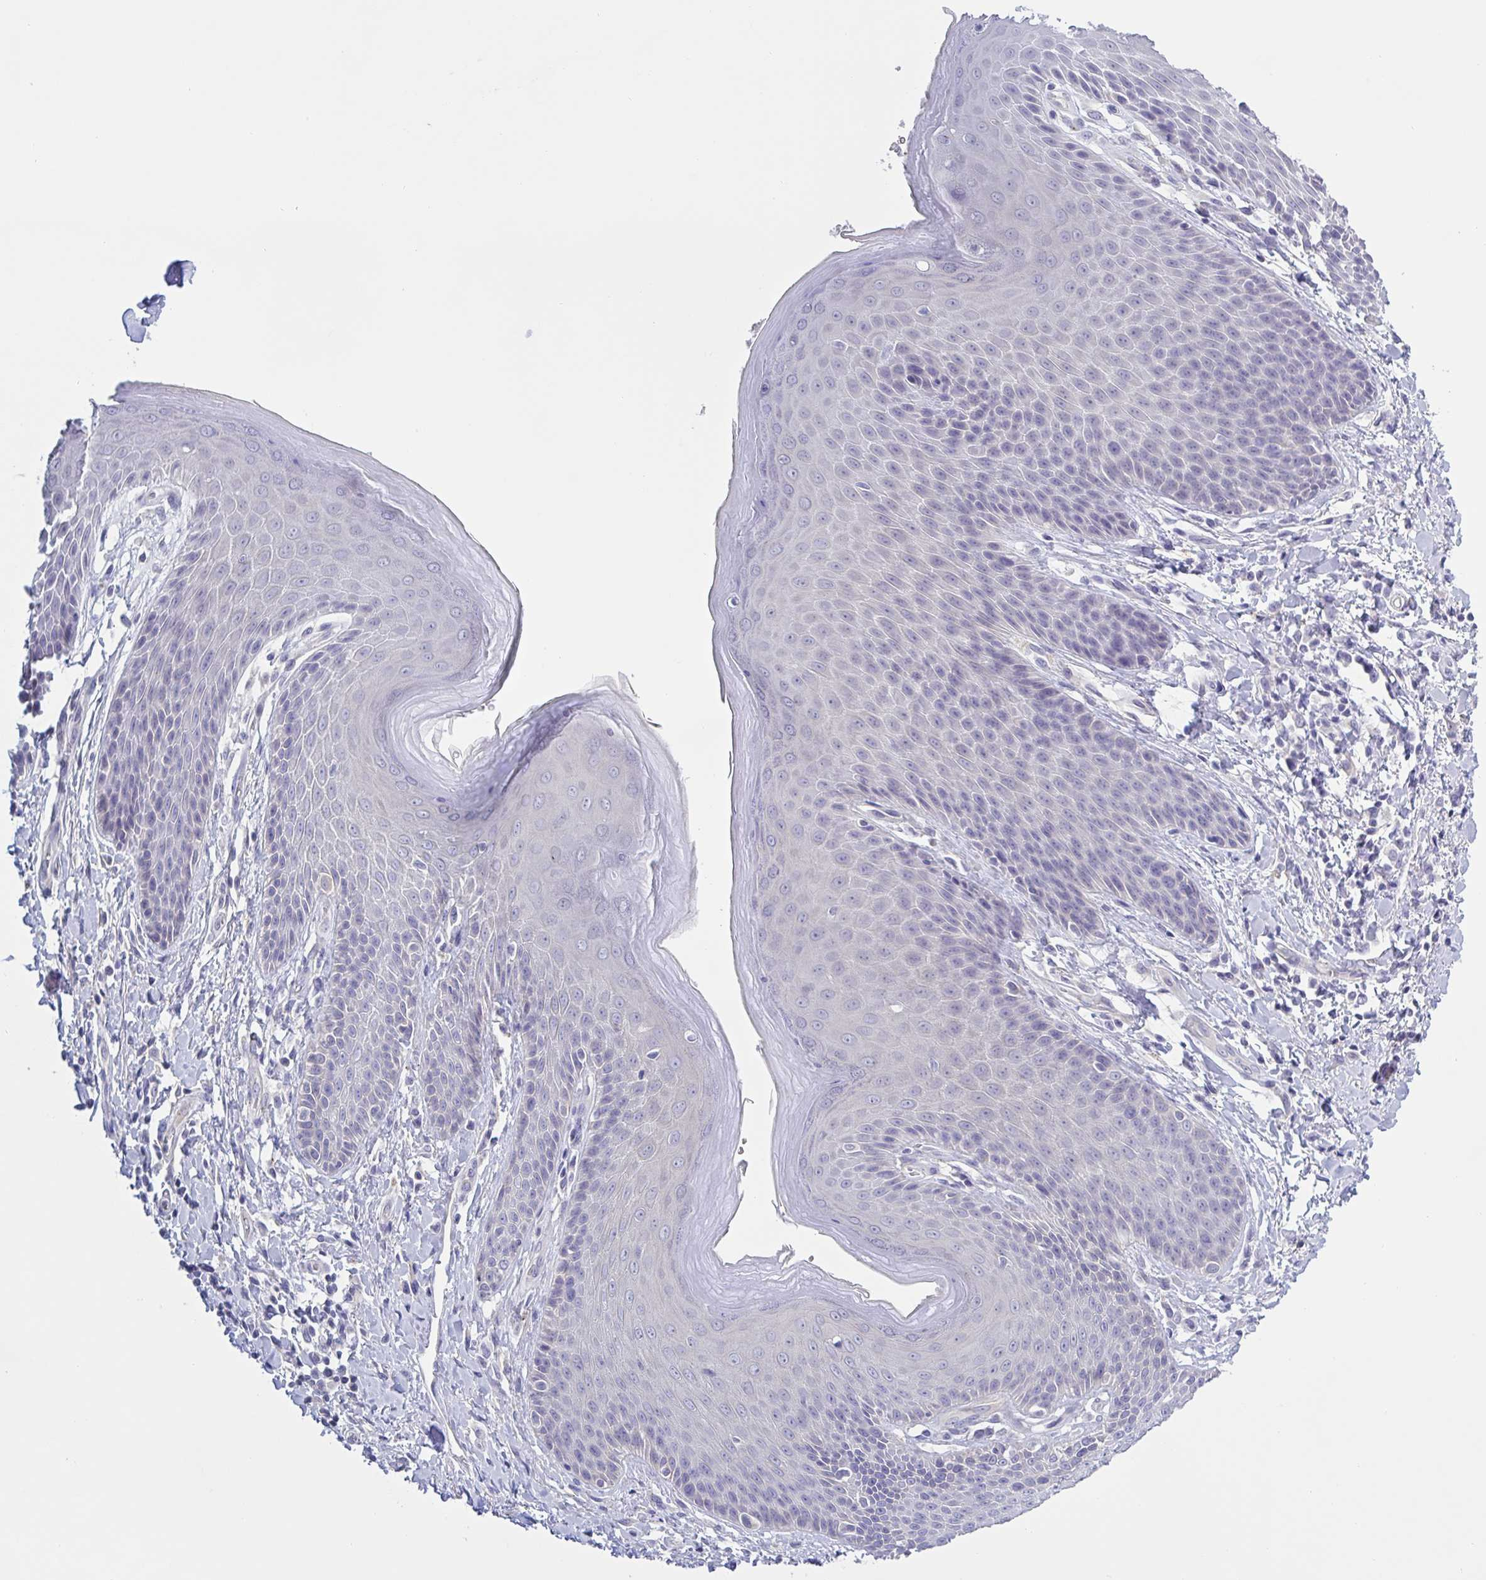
{"staining": {"intensity": "negative", "quantity": "none", "location": "none"}, "tissue": "skin", "cell_type": "Epidermal cells", "image_type": "normal", "snomed": [{"axis": "morphology", "description": "Normal tissue, NOS"}, {"axis": "topography", "description": "Anal"}, {"axis": "topography", "description": "Peripheral nerve tissue"}], "caption": "Skin stained for a protein using immunohistochemistry exhibits no staining epidermal cells.", "gene": "CHMP5", "patient": {"sex": "male", "age": 51}}